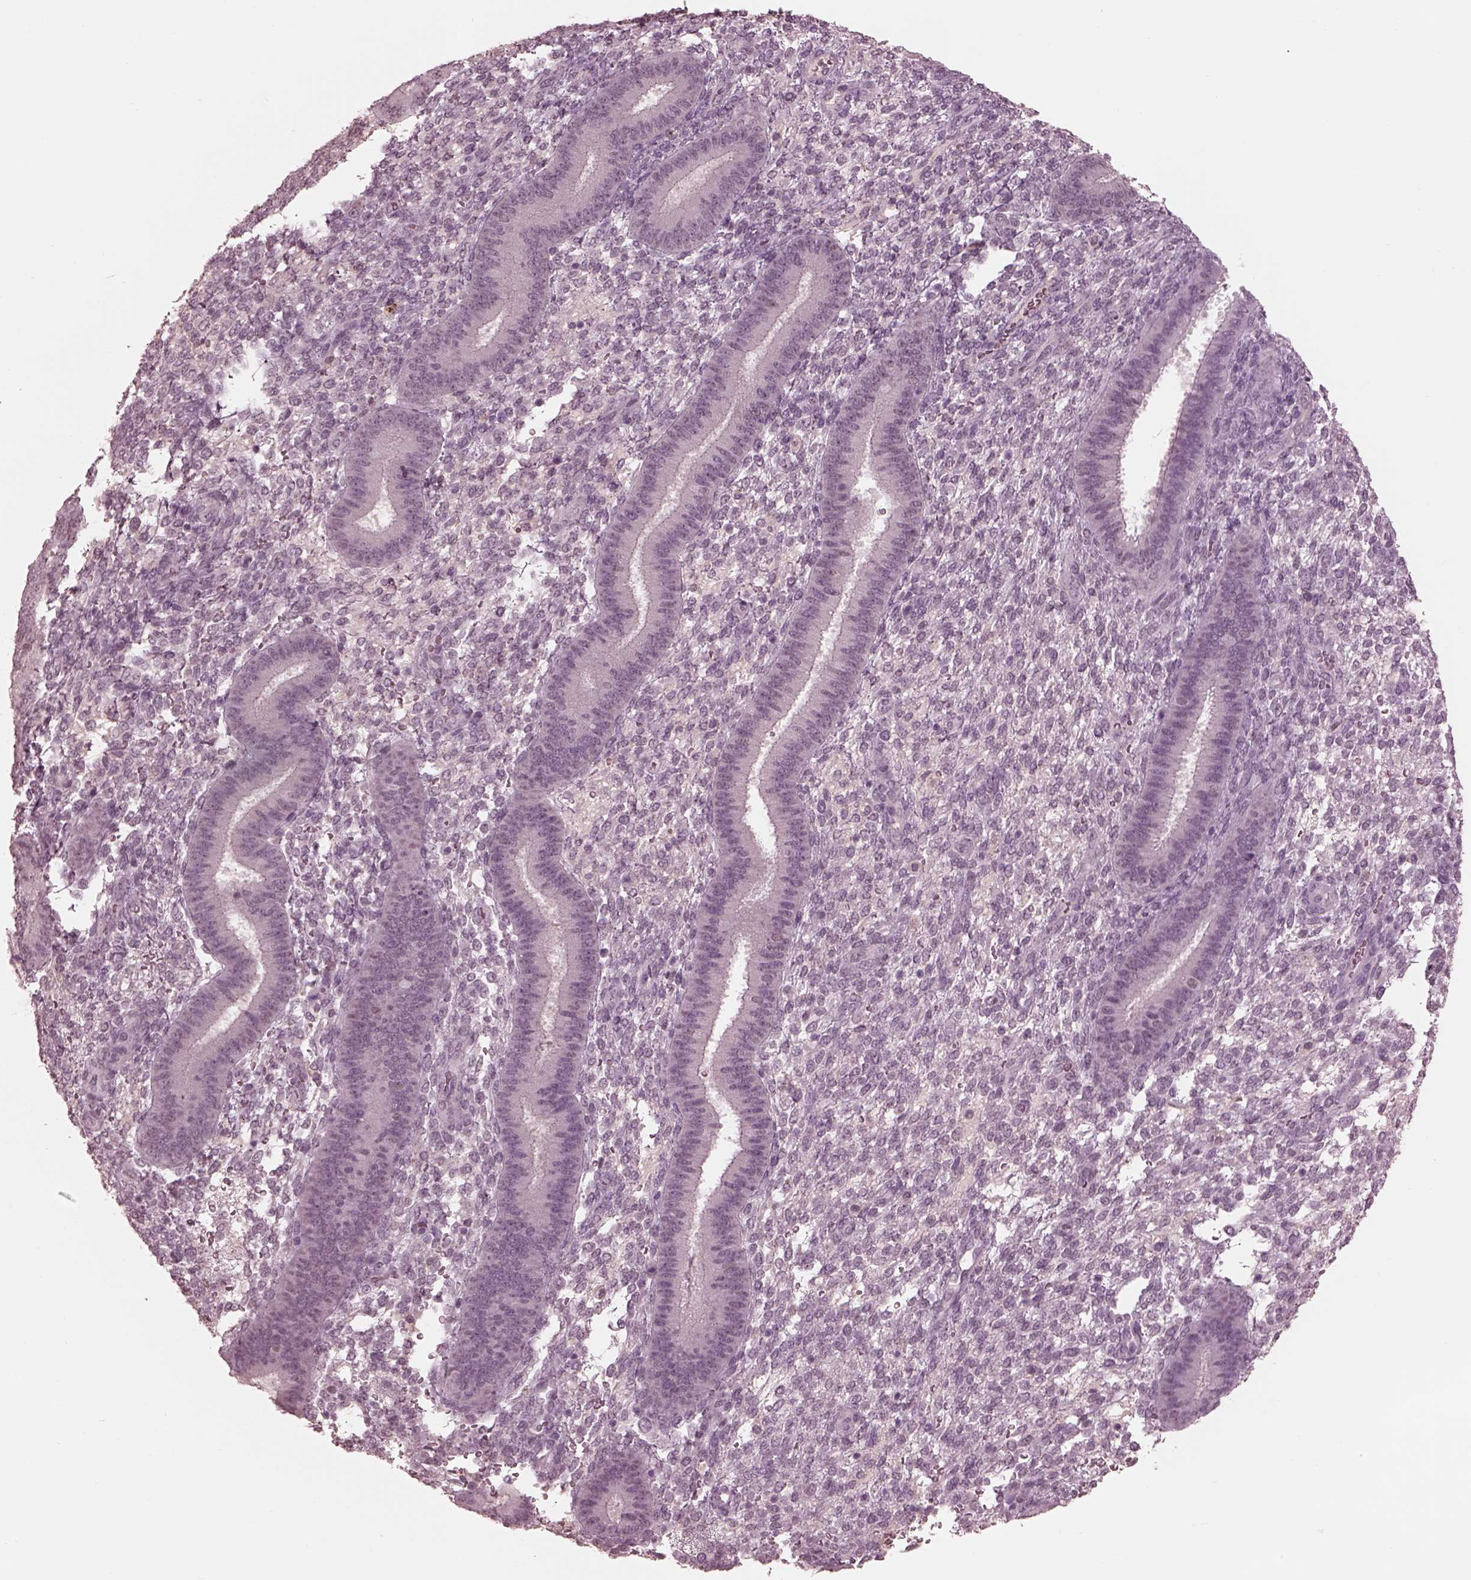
{"staining": {"intensity": "negative", "quantity": "none", "location": "none"}, "tissue": "endometrium", "cell_type": "Cells in endometrial stroma", "image_type": "normal", "snomed": [{"axis": "morphology", "description": "Normal tissue, NOS"}, {"axis": "topography", "description": "Endometrium"}], "caption": "This is an immunohistochemistry image of normal endometrium. There is no positivity in cells in endometrial stroma.", "gene": "GARIN4", "patient": {"sex": "female", "age": 39}}